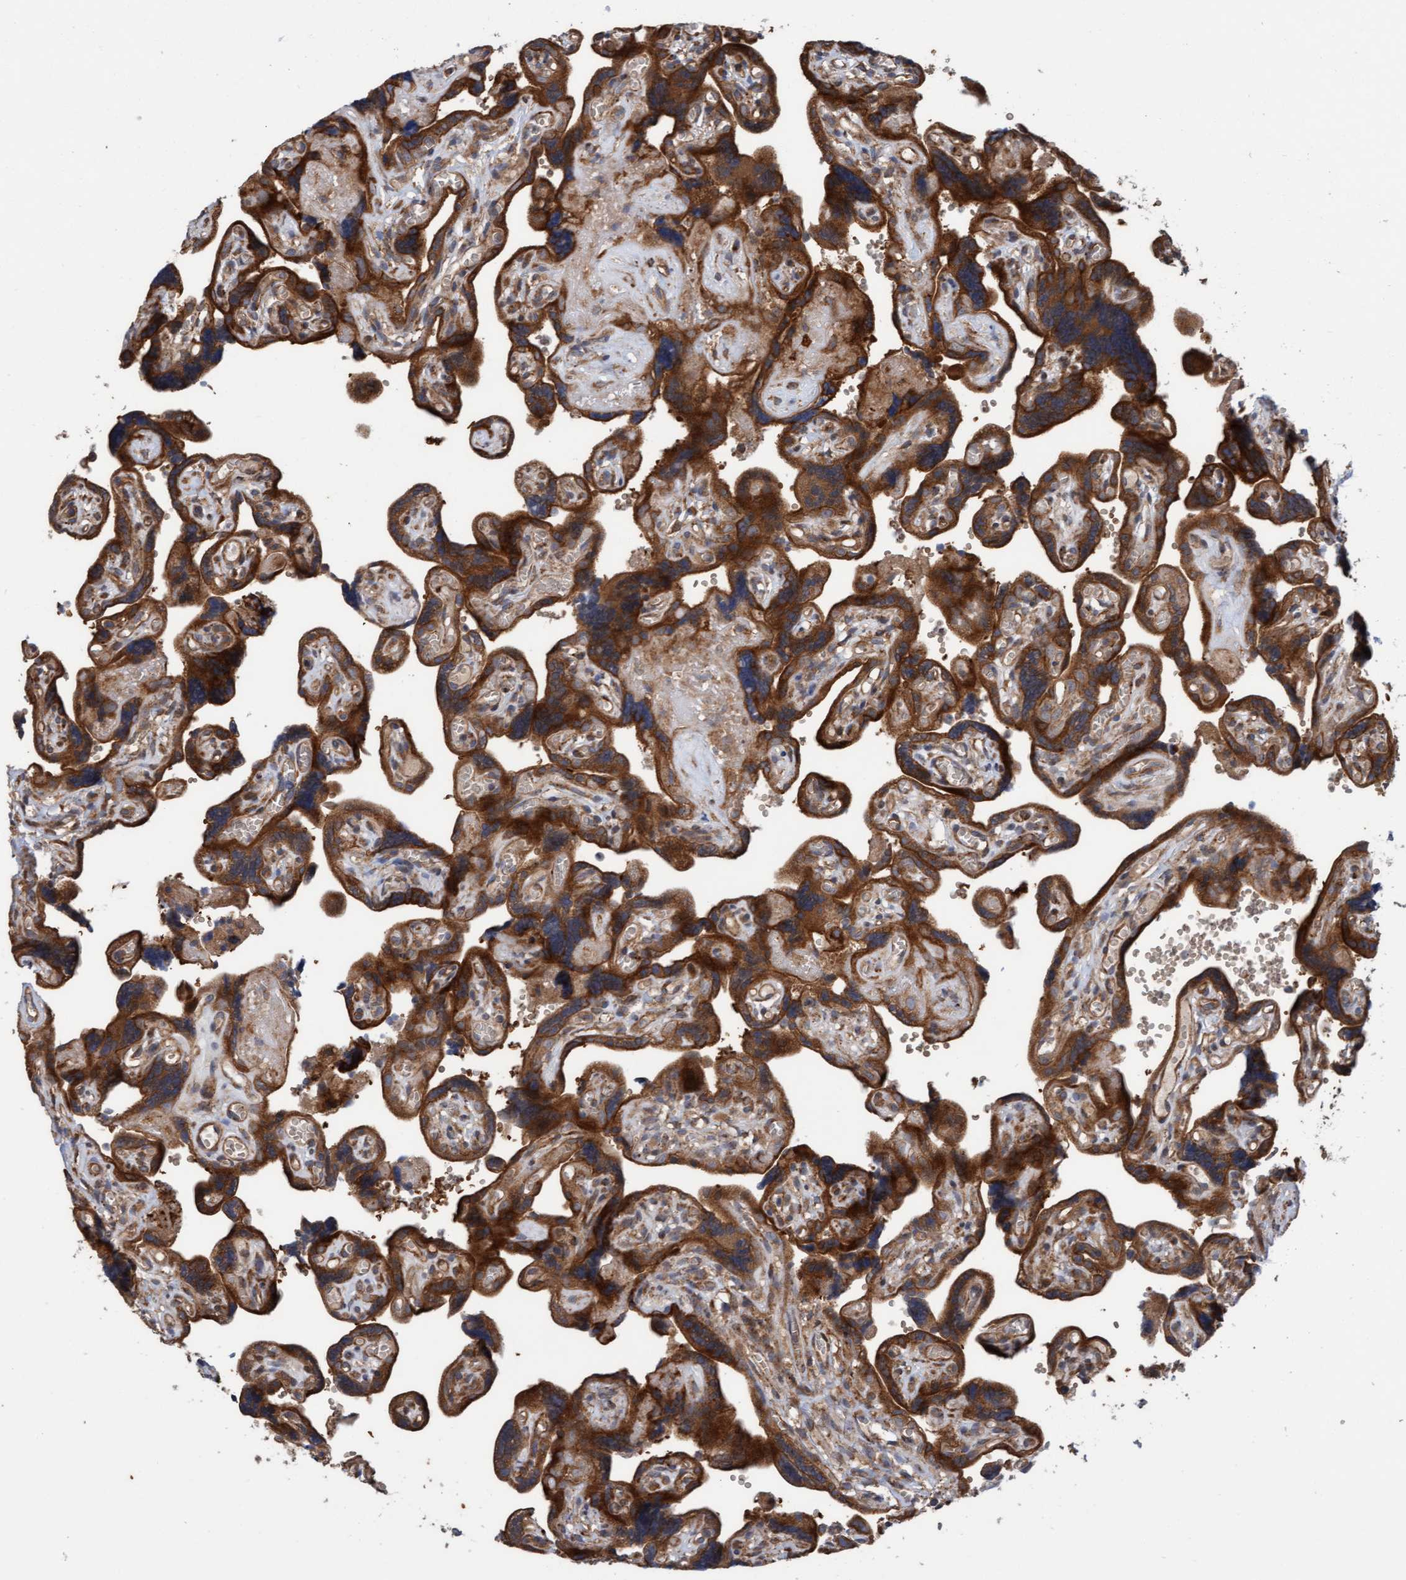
{"staining": {"intensity": "strong", "quantity": ">75%", "location": "cytoplasmic/membranous"}, "tissue": "placenta", "cell_type": "Decidual cells", "image_type": "normal", "snomed": [{"axis": "morphology", "description": "Normal tissue, NOS"}, {"axis": "topography", "description": "Placenta"}], "caption": "A photomicrograph of placenta stained for a protein shows strong cytoplasmic/membranous brown staining in decidual cells. The staining was performed using DAB to visualize the protein expression in brown, while the nuclei were stained in blue with hematoxylin (Magnification: 20x).", "gene": "KIAA0753", "patient": {"sex": "female", "age": 30}}